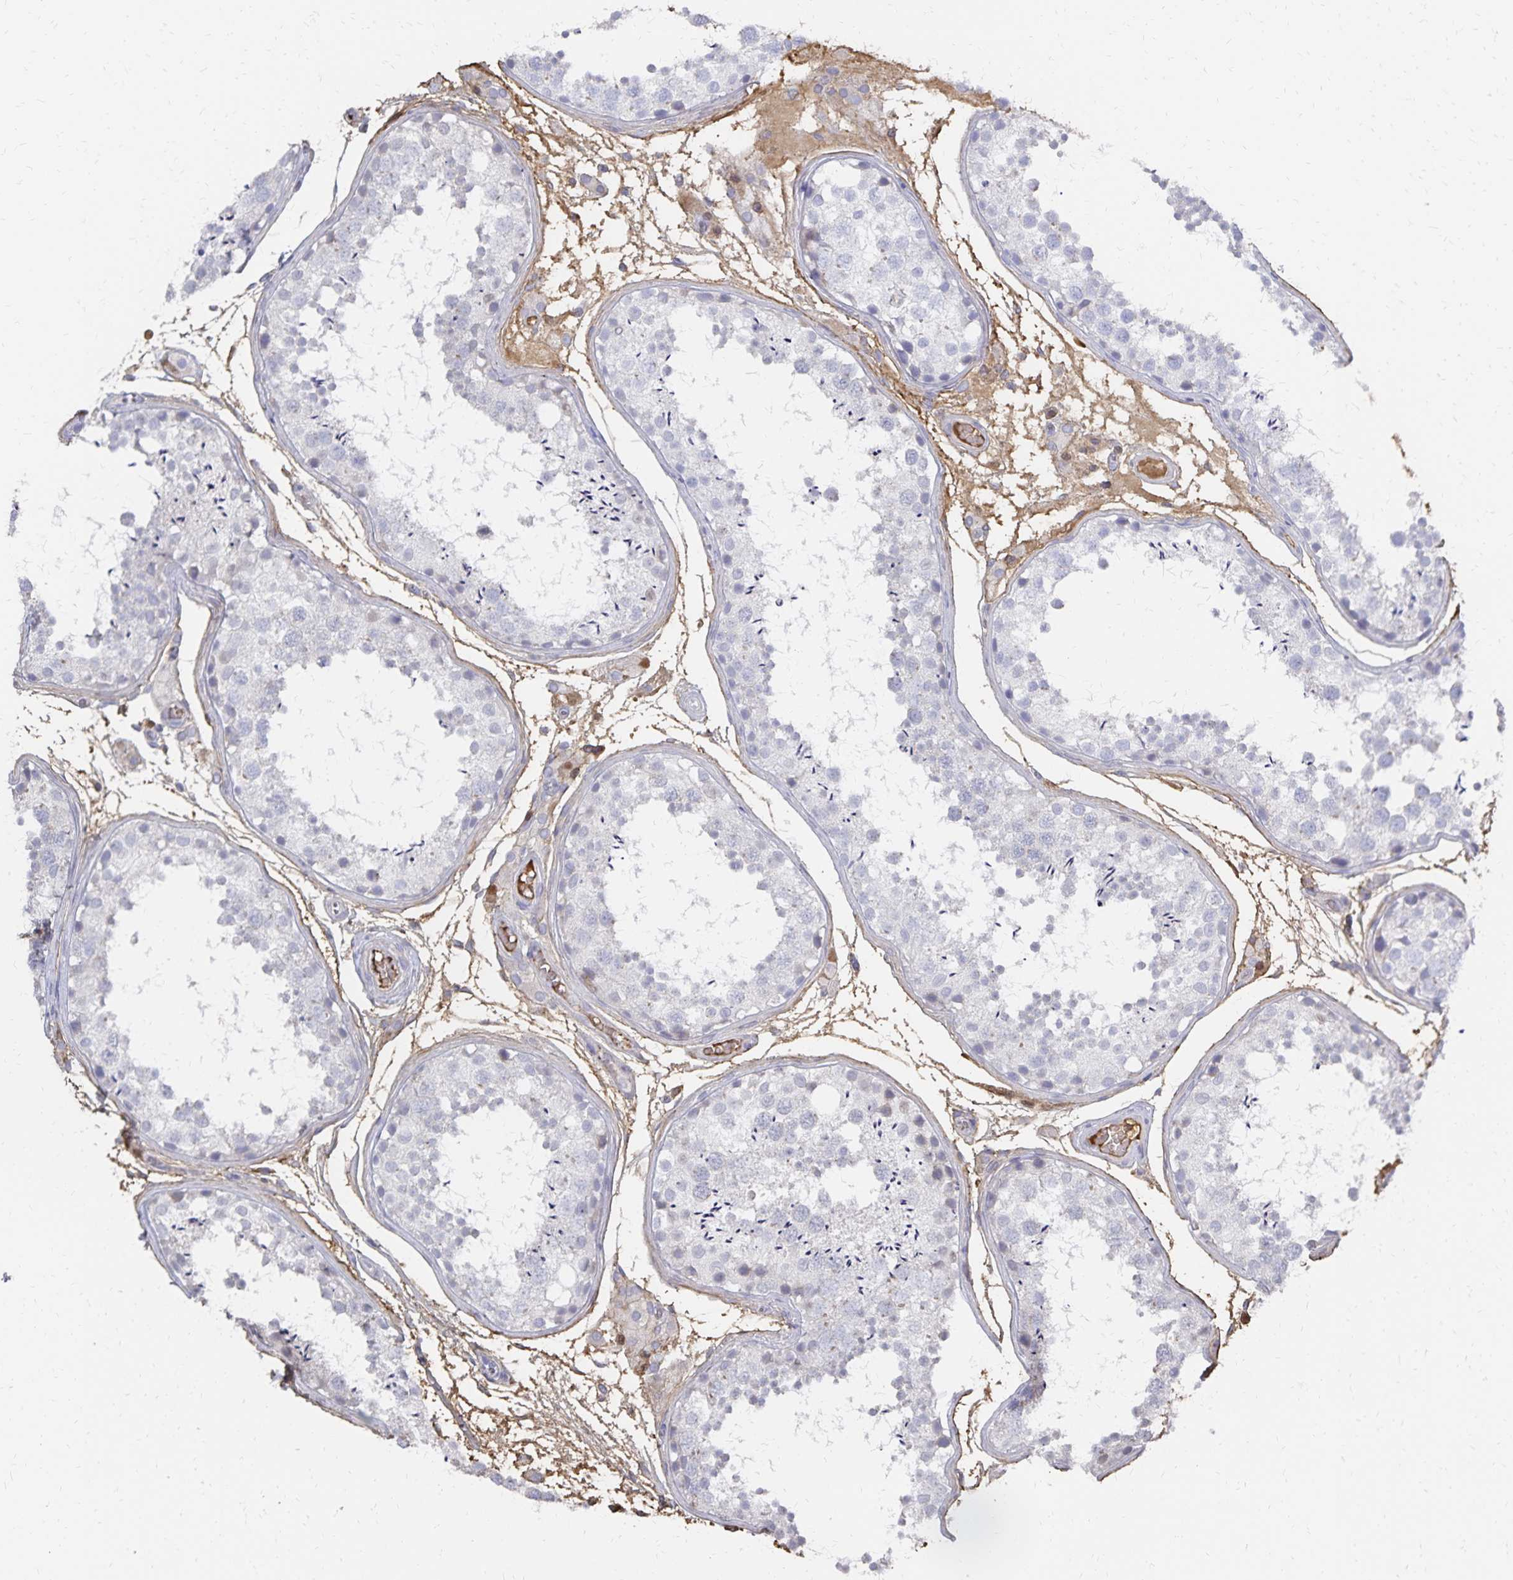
{"staining": {"intensity": "negative", "quantity": "none", "location": "none"}, "tissue": "testis", "cell_type": "Cells in seminiferous ducts", "image_type": "normal", "snomed": [{"axis": "morphology", "description": "Normal tissue, NOS"}, {"axis": "topography", "description": "Testis"}], "caption": "This is an immunohistochemistry (IHC) photomicrograph of benign human testis. There is no positivity in cells in seminiferous ducts.", "gene": "KISS1", "patient": {"sex": "male", "age": 29}}